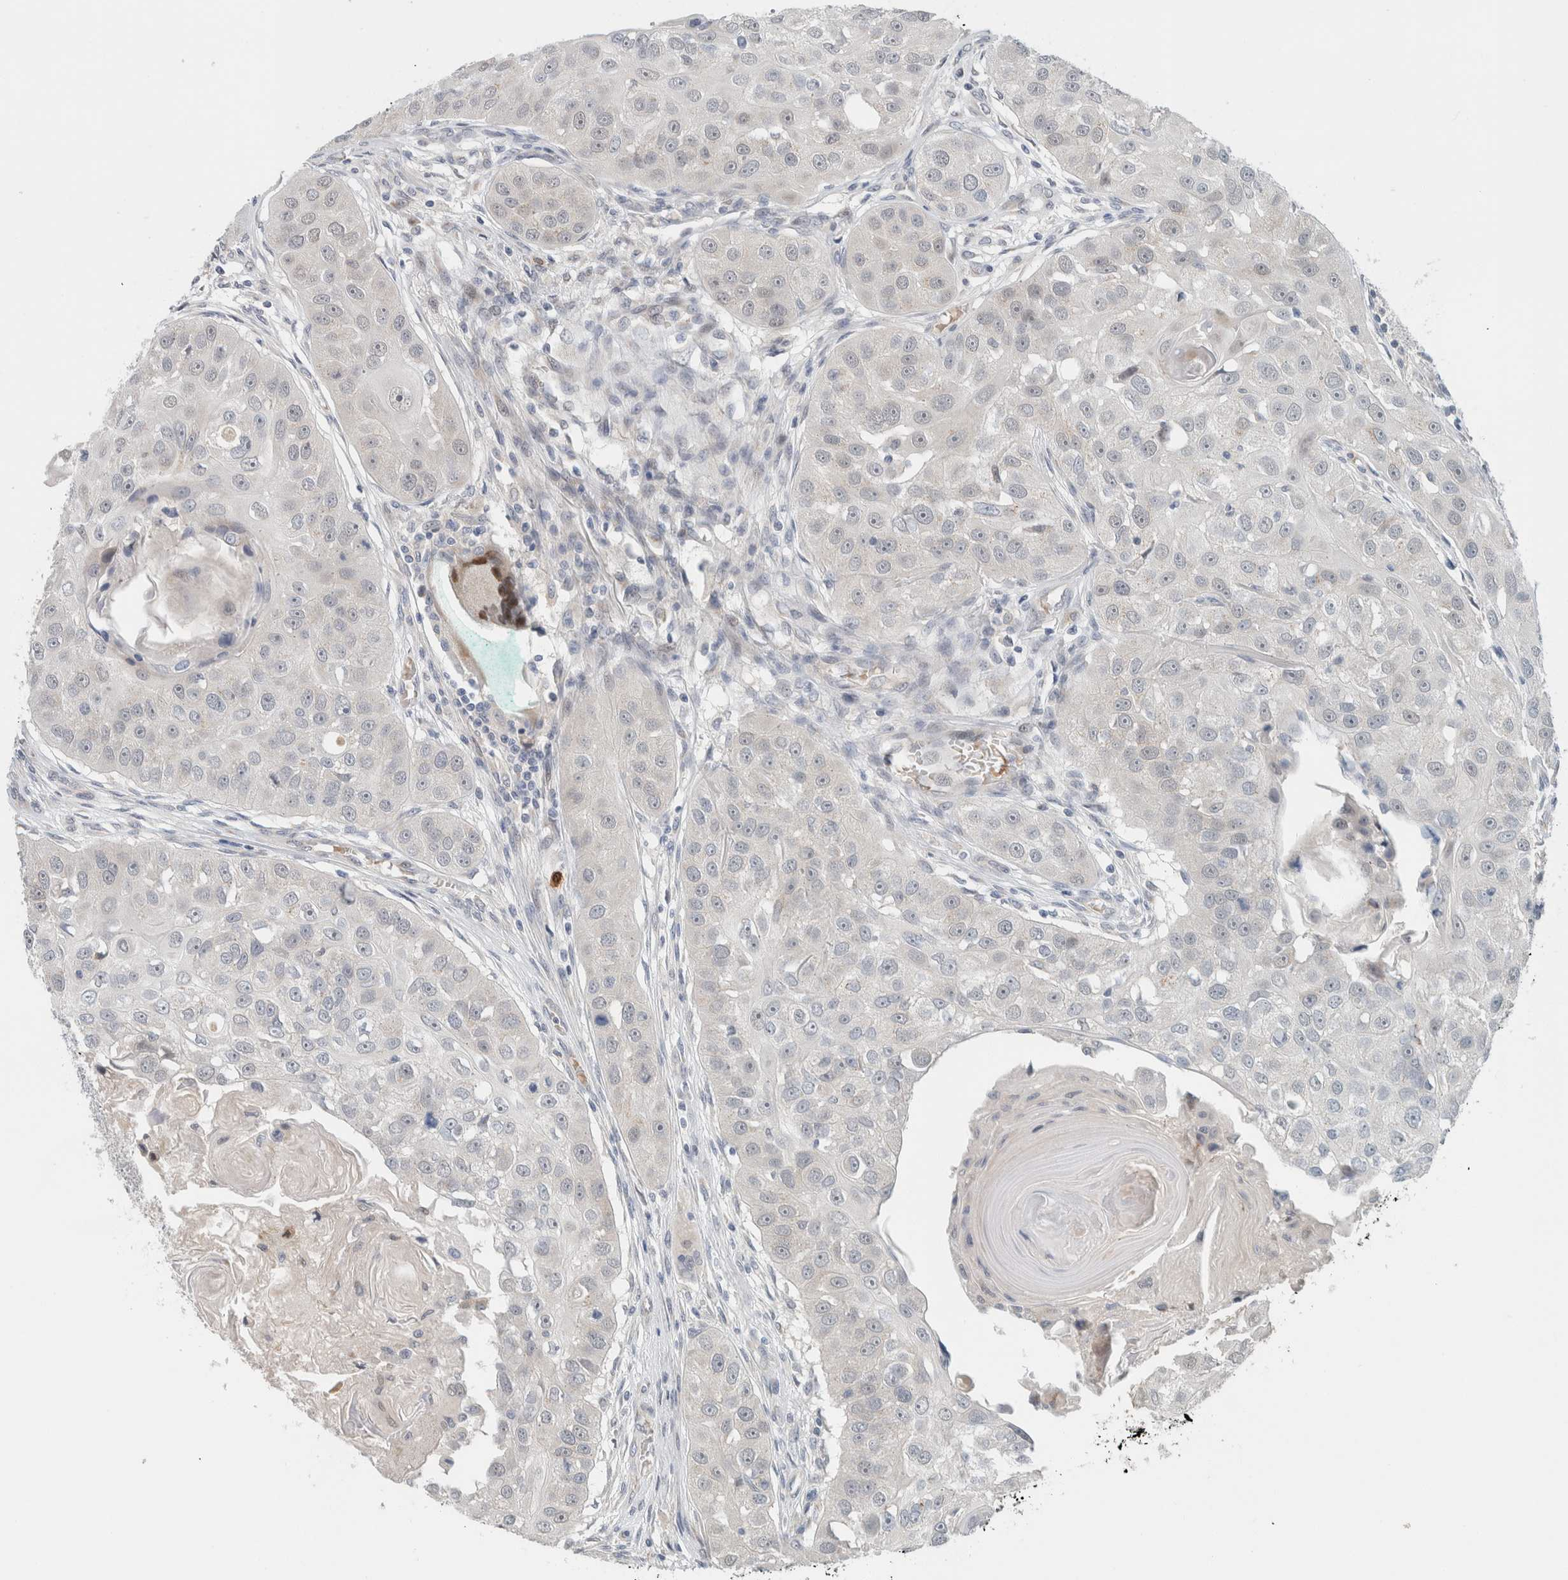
{"staining": {"intensity": "negative", "quantity": "none", "location": "none"}, "tissue": "head and neck cancer", "cell_type": "Tumor cells", "image_type": "cancer", "snomed": [{"axis": "morphology", "description": "Normal tissue, NOS"}, {"axis": "morphology", "description": "Squamous cell carcinoma, NOS"}, {"axis": "topography", "description": "Skeletal muscle"}, {"axis": "topography", "description": "Head-Neck"}], "caption": "IHC of squamous cell carcinoma (head and neck) exhibits no staining in tumor cells. The staining was performed using DAB to visualize the protein expression in brown, while the nuclei were stained in blue with hematoxylin (Magnification: 20x).", "gene": "CRAT", "patient": {"sex": "male", "age": 51}}